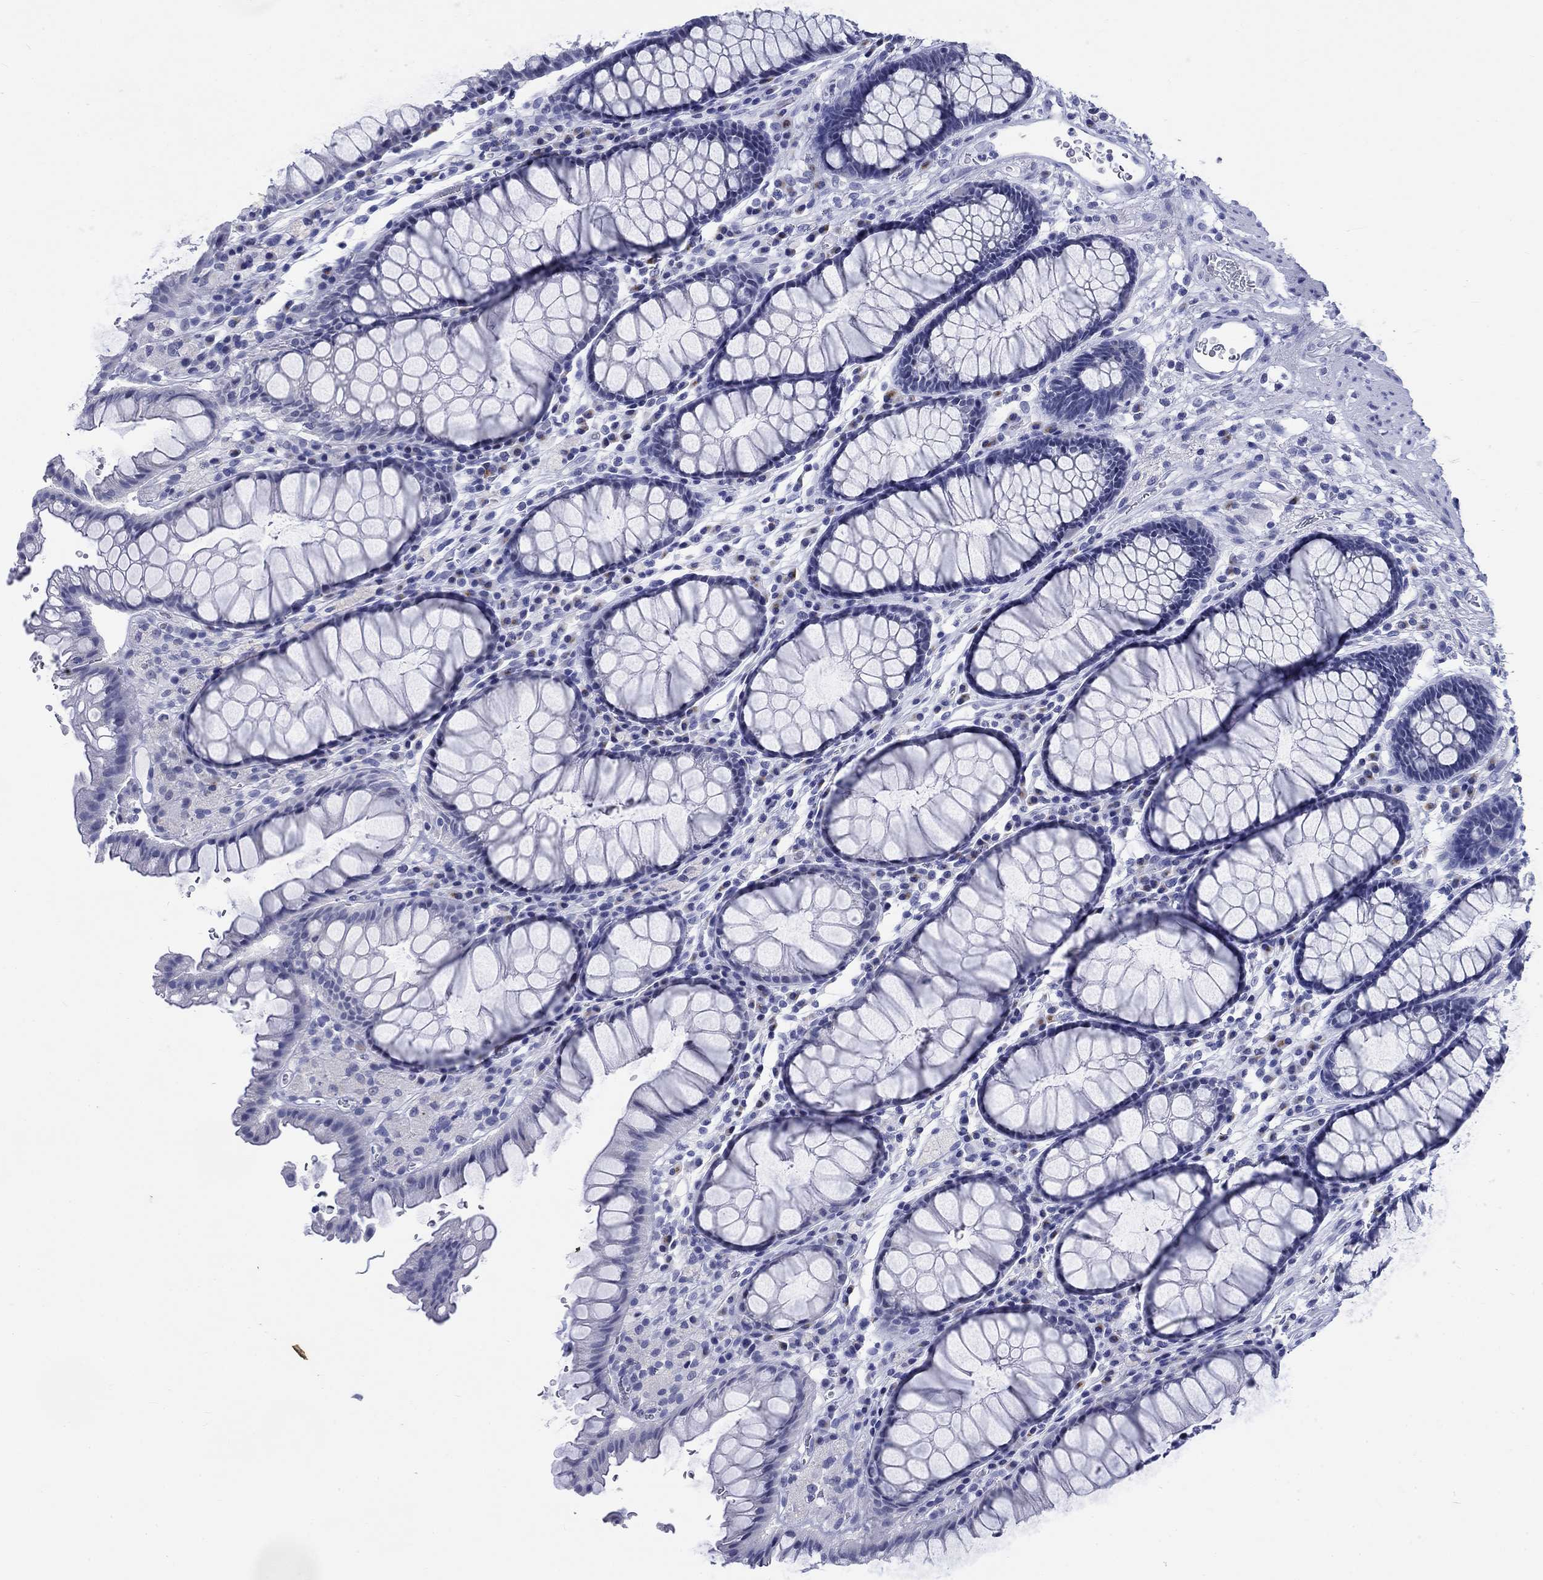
{"staining": {"intensity": "negative", "quantity": "none", "location": "none"}, "tissue": "rectum", "cell_type": "Glandular cells", "image_type": "normal", "snomed": [{"axis": "morphology", "description": "Normal tissue, NOS"}, {"axis": "topography", "description": "Rectum"}], "caption": "Normal rectum was stained to show a protein in brown. There is no significant expression in glandular cells.", "gene": "KRT76", "patient": {"sex": "female", "age": 68}}